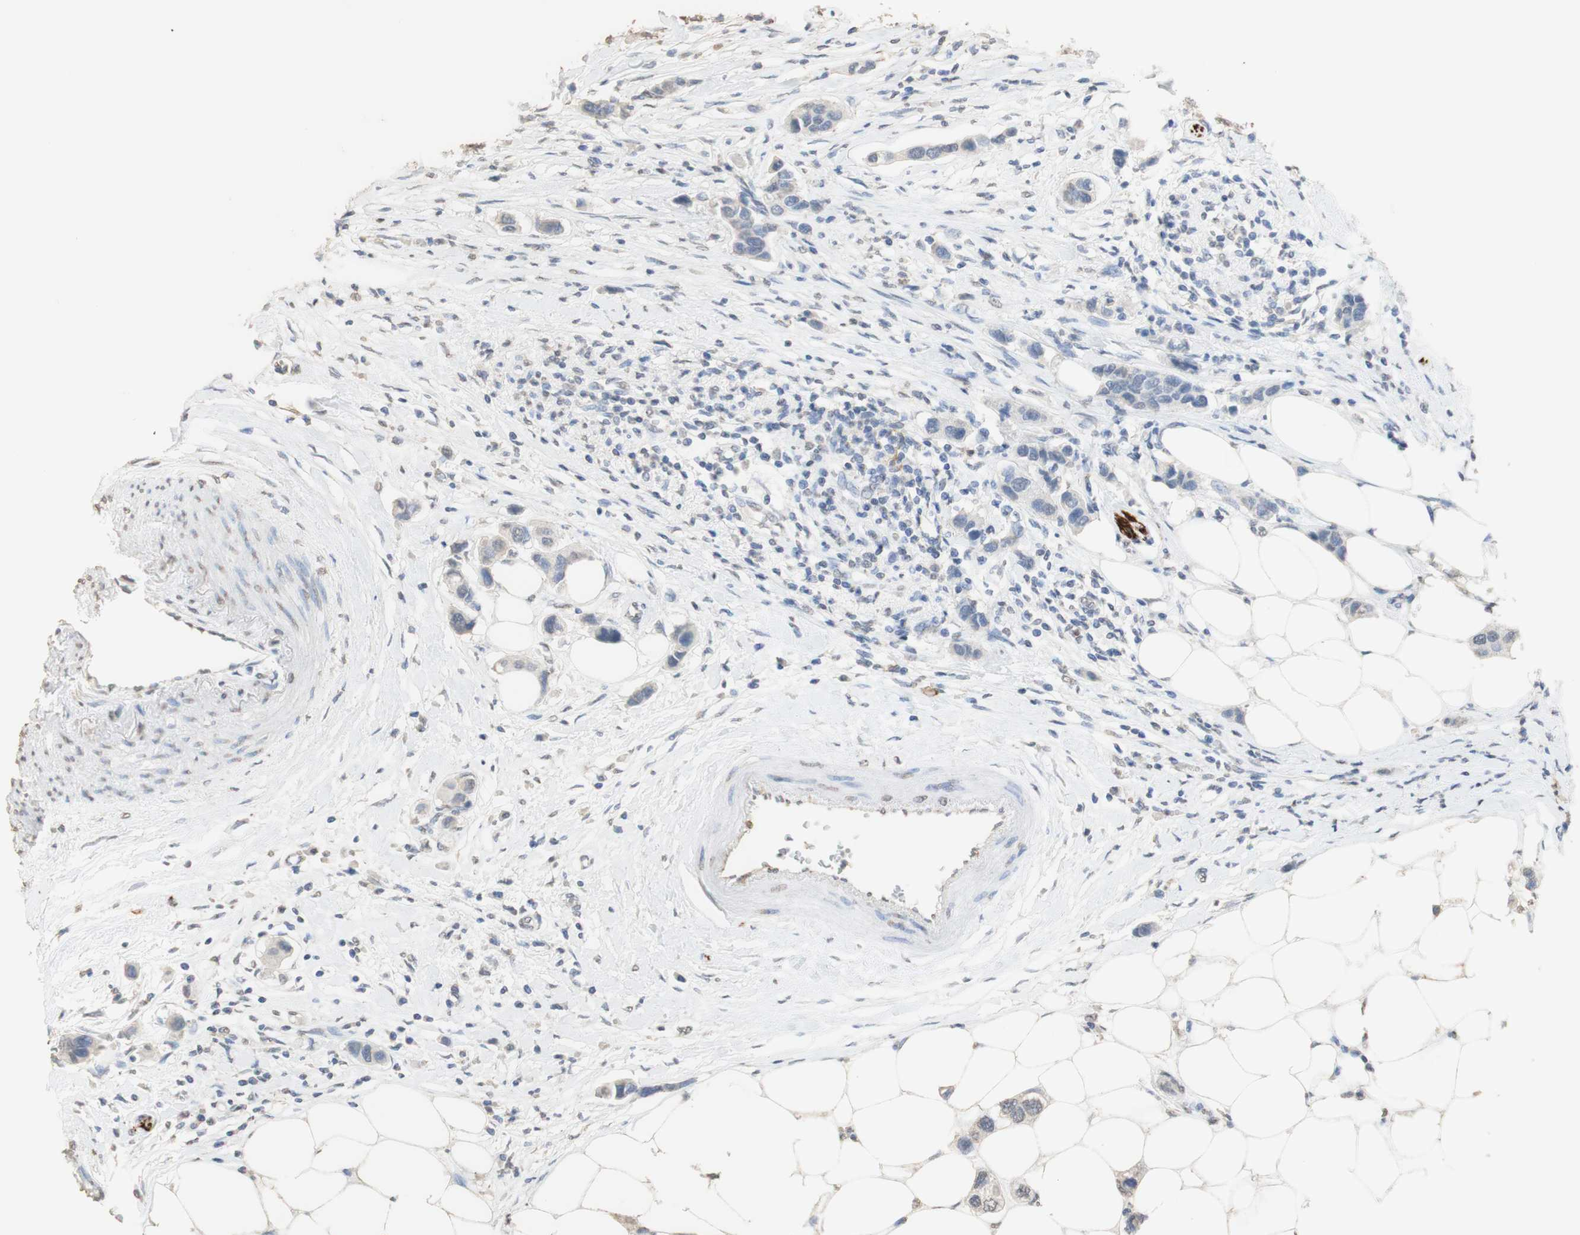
{"staining": {"intensity": "weak", "quantity": "25%-75%", "location": "cytoplasmic/membranous,nuclear"}, "tissue": "breast cancer", "cell_type": "Tumor cells", "image_type": "cancer", "snomed": [{"axis": "morphology", "description": "Normal tissue, NOS"}, {"axis": "morphology", "description": "Duct carcinoma"}, {"axis": "topography", "description": "Breast"}], "caption": "Immunohistochemistry (IHC) (DAB (3,3'-diaminobenzidine)) staining of human intraductal carcinoma (breast) demonstrates weak cytoplasmic/membranous and nuclear protein staining in about 25%-75% of tumor cells. (Stains: DAB in brown, nuclei in blue, Microscopy: brightfield microscopy at high magnification).", "gene": "L1CAM", "patient": {"sex": "female", "age": 50}}